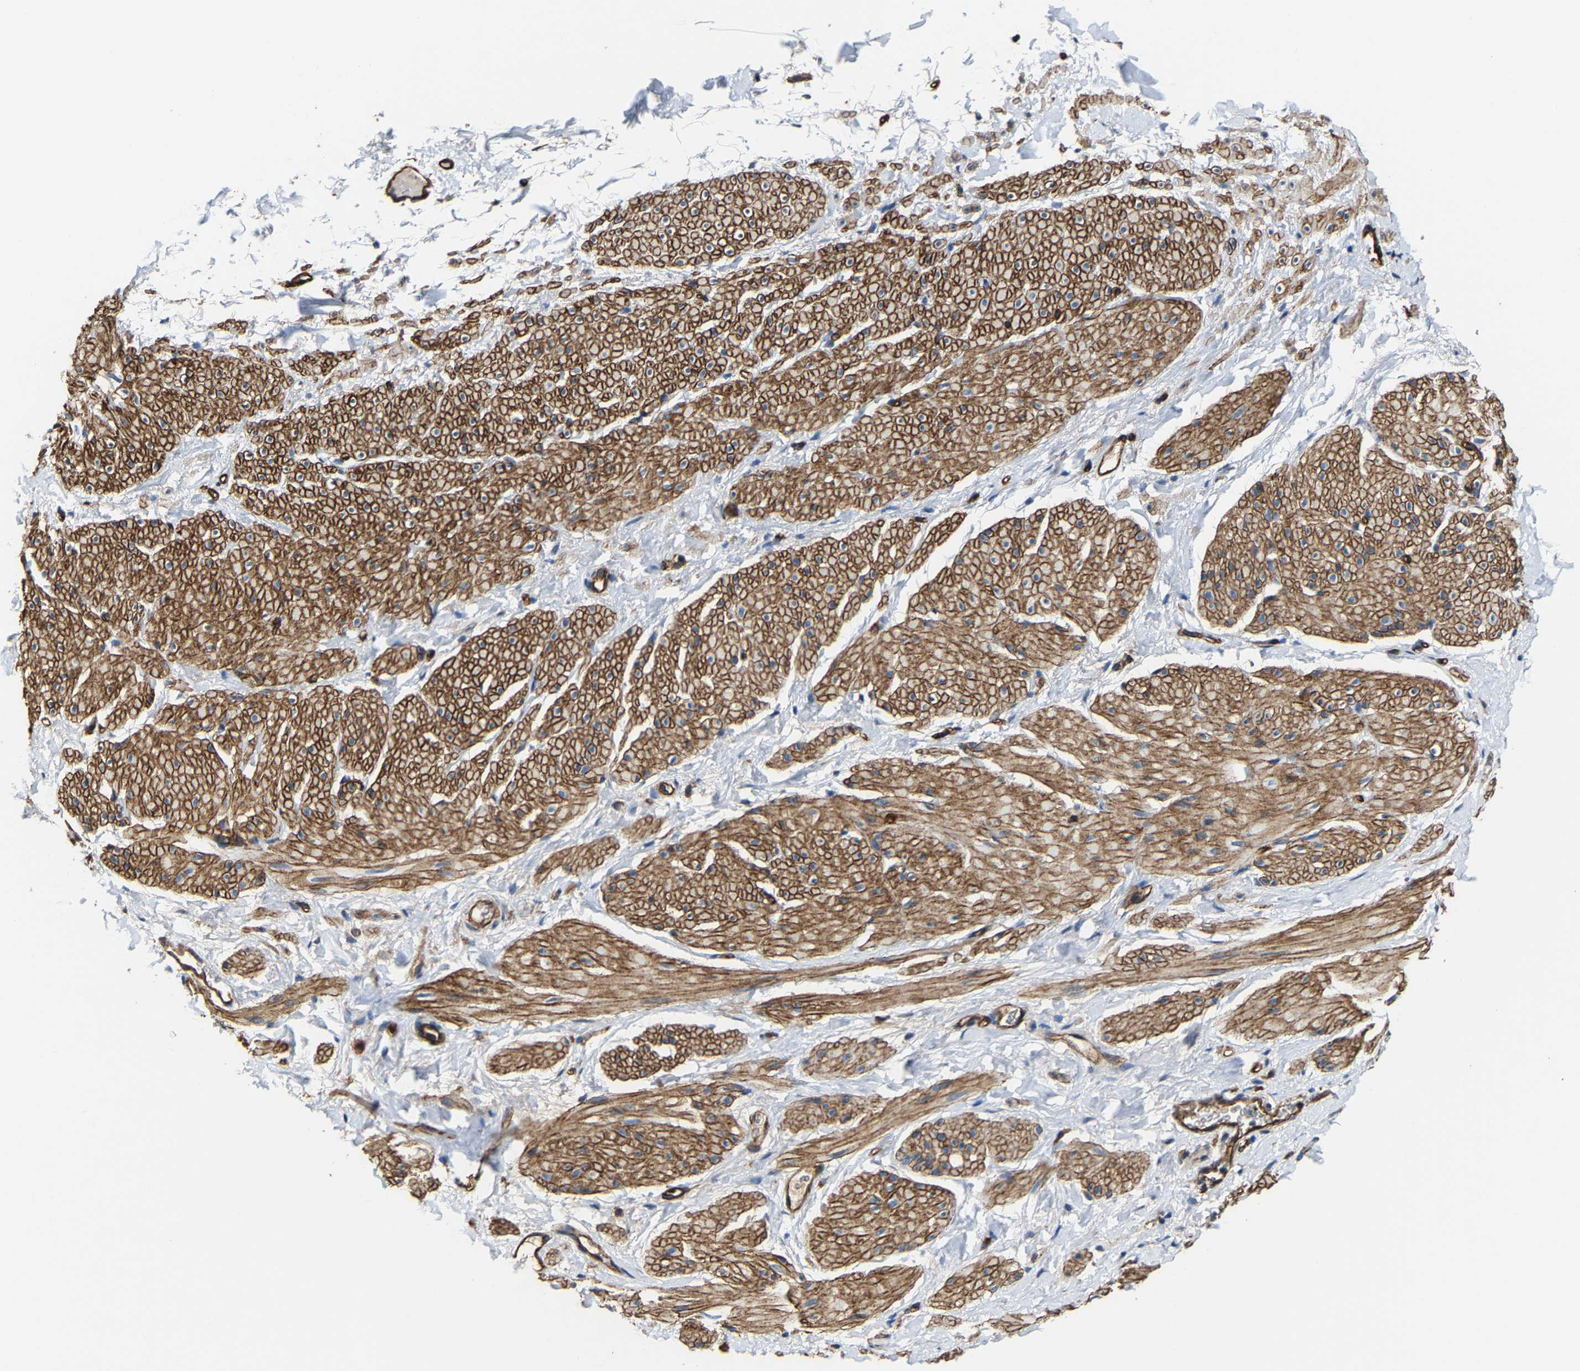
{"staining": {"intensity": "moderate", "quantity": "25%-75%", "location": "cytoplasmic/membranous"}, "tissue": "smooth muscle", "cell_type": "Smooth muscle cells", "image_type": "normal", "snomed": [{"axis": "morphology", "description": "Normal tissue, NOS"}, {"axis": "topography", "description": "Smooth muscle"}], "caption": "An immunohistochemistry histopathology image of normal tissue is shown. Protein staining in brown shows moderate cytoplasmic/membranous positivity in smooth muscle within smooth muscle cells. Immunohistochemistry stains the protein in brown and the nuclei are stained blue.", "gene": "GFRA3", "patient": {"sex": "male", "age": 16}}